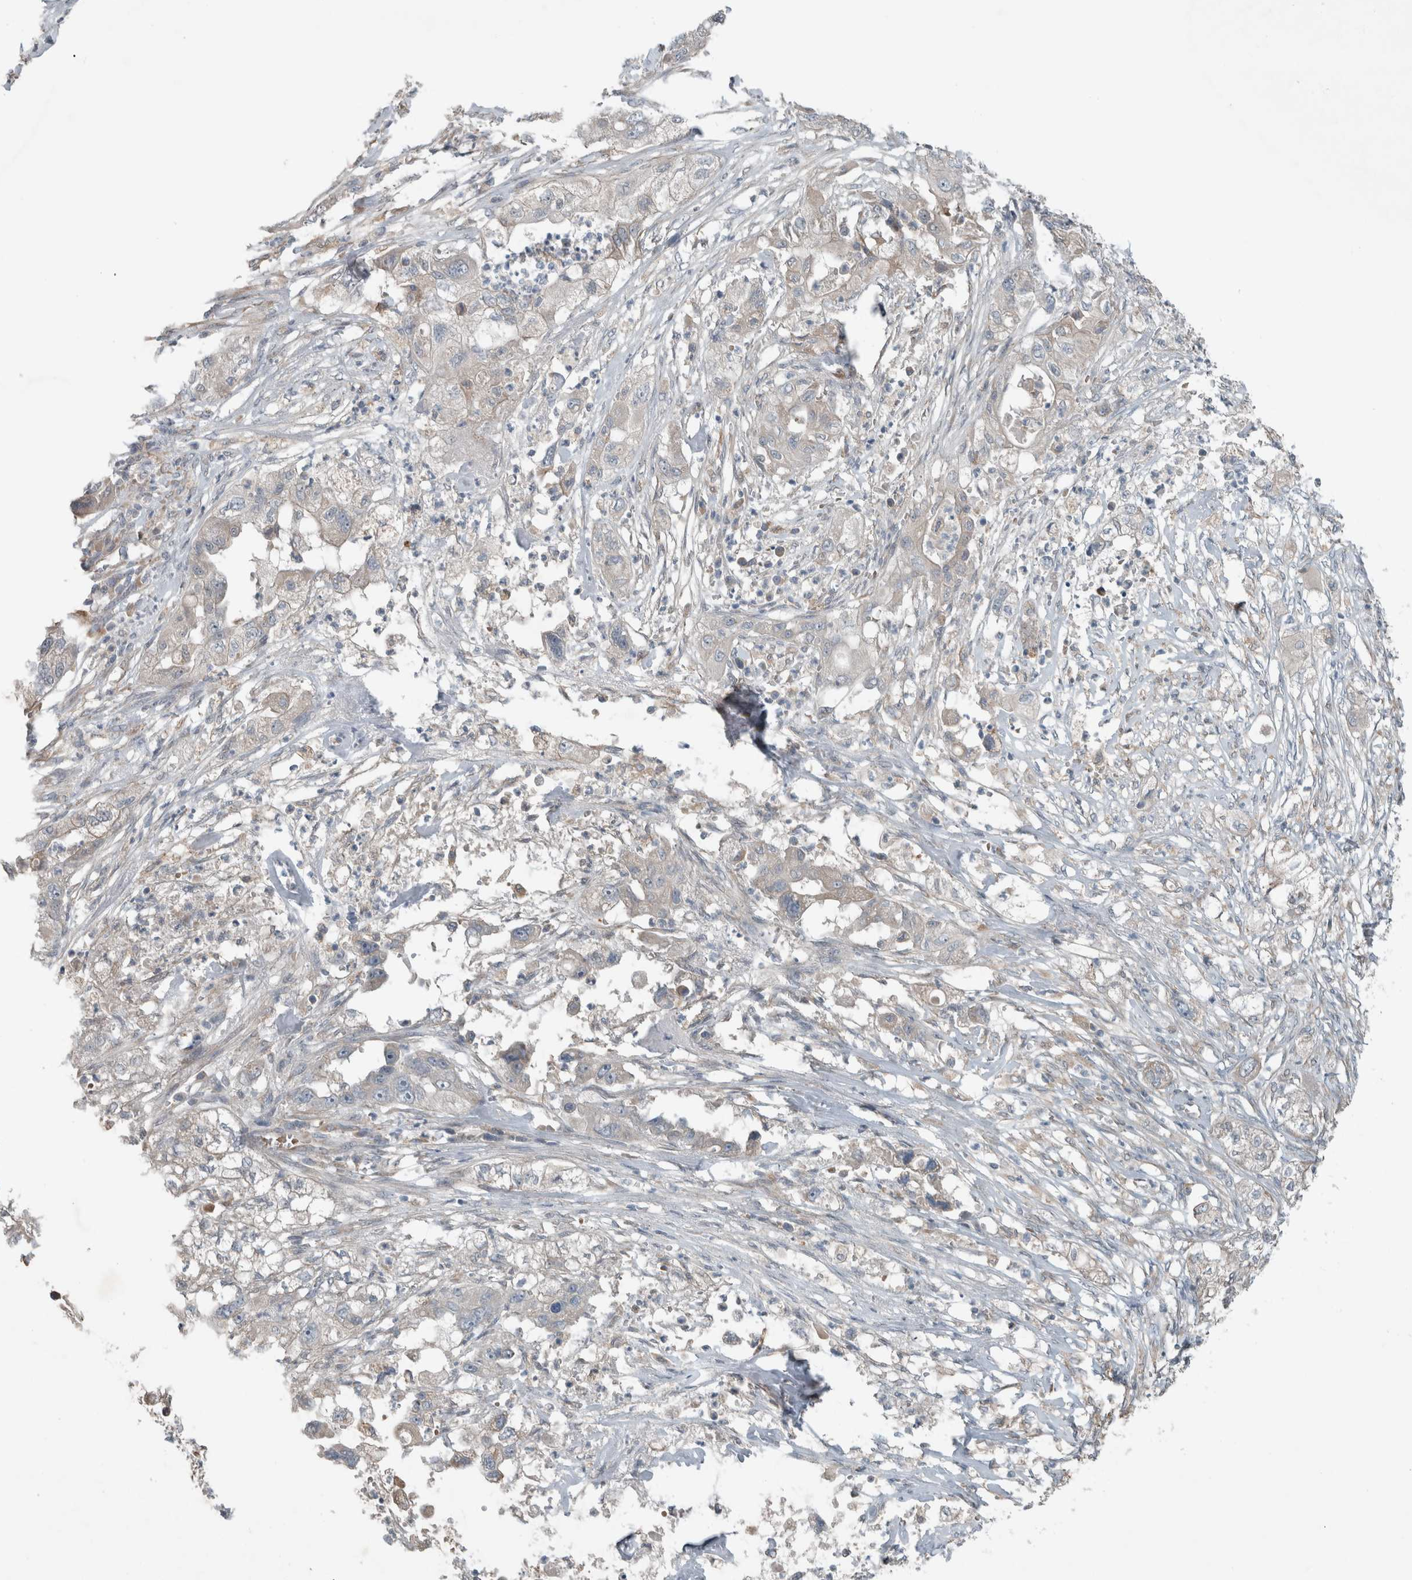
{"staining": {"intensity": "negative", "quantity": "none", "location": "none"}, "tissue": "pancreatic cancer", "cell_type": "Tumor cells", "image_type": "cancer", "snomed": [{"axis": "morphology", "description": "Adenocarcinoma, NOS"}, {"axis": "topography", "description": "Pancreas"}], "caption": "Immunohistochemical staining of human pancreatic adenocarcinoma shows no significant staining in tumor cells. (DAB (3,3'-diaminobenzidine) IHC, high magnification).", "gene": "JADE2", "patient": {"sex": "female", "age": 78}}